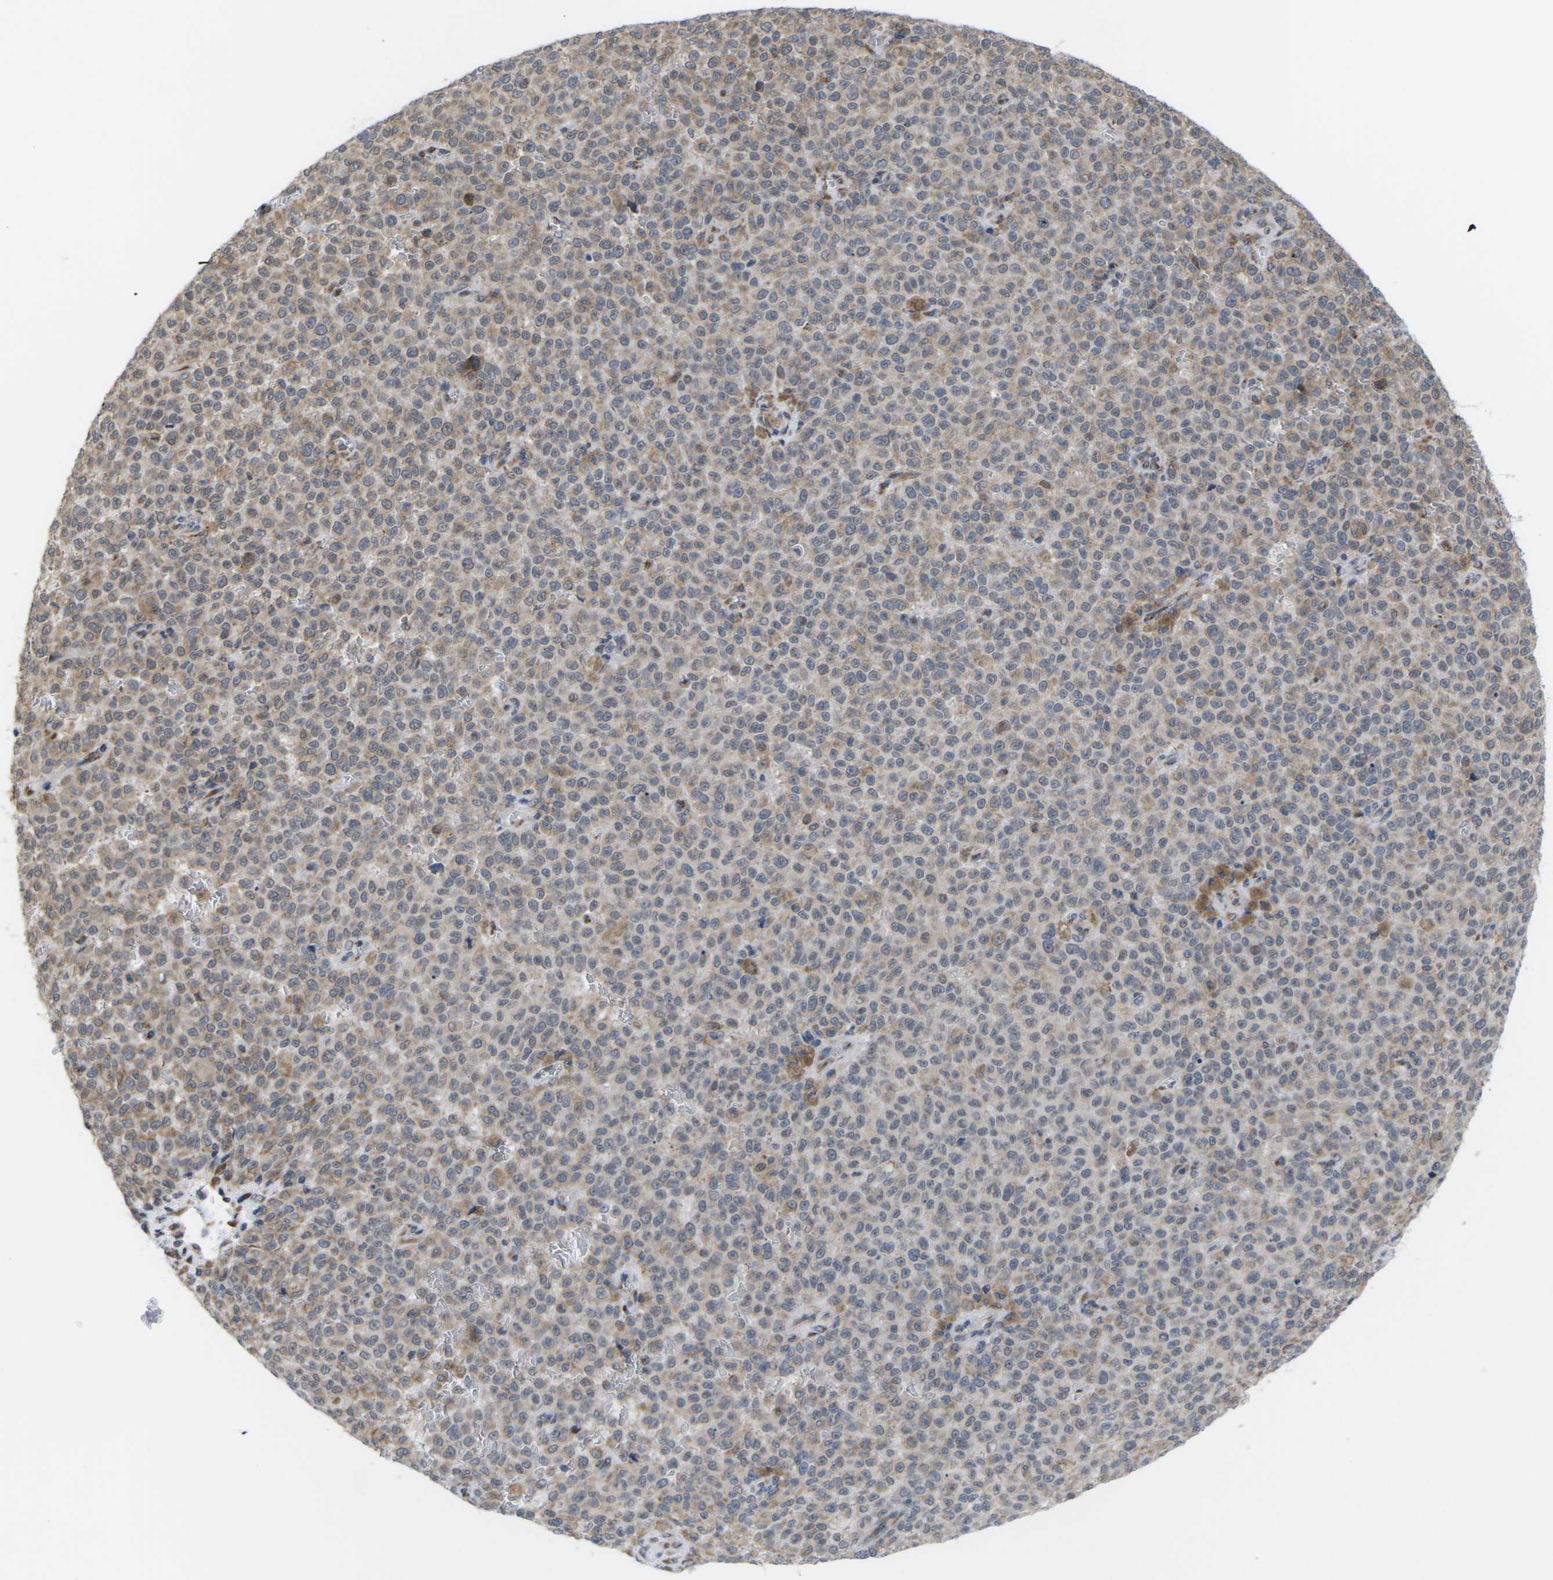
{"staining": {"intensity": "weak", "quantity": "25%-75%", "location": "cytoplasmic/membranous"}, "tissue": "melanoma", "cell_type": "Tumor cells", "image_type": "cancer", "snomed": [{"axis": "morphology", "description": "Malignant melanoma, NOS"}, {"axis": "topography", "description": "Skin"}], "caption": "Melanoma was stained to show a protein in brown. There is low levels of weak cytoplasmic/membranous staining in about 25%-75% of tumor cells.", "gene": "PDZK1IP1", "patient": {"sex": "female", "age": 82}}